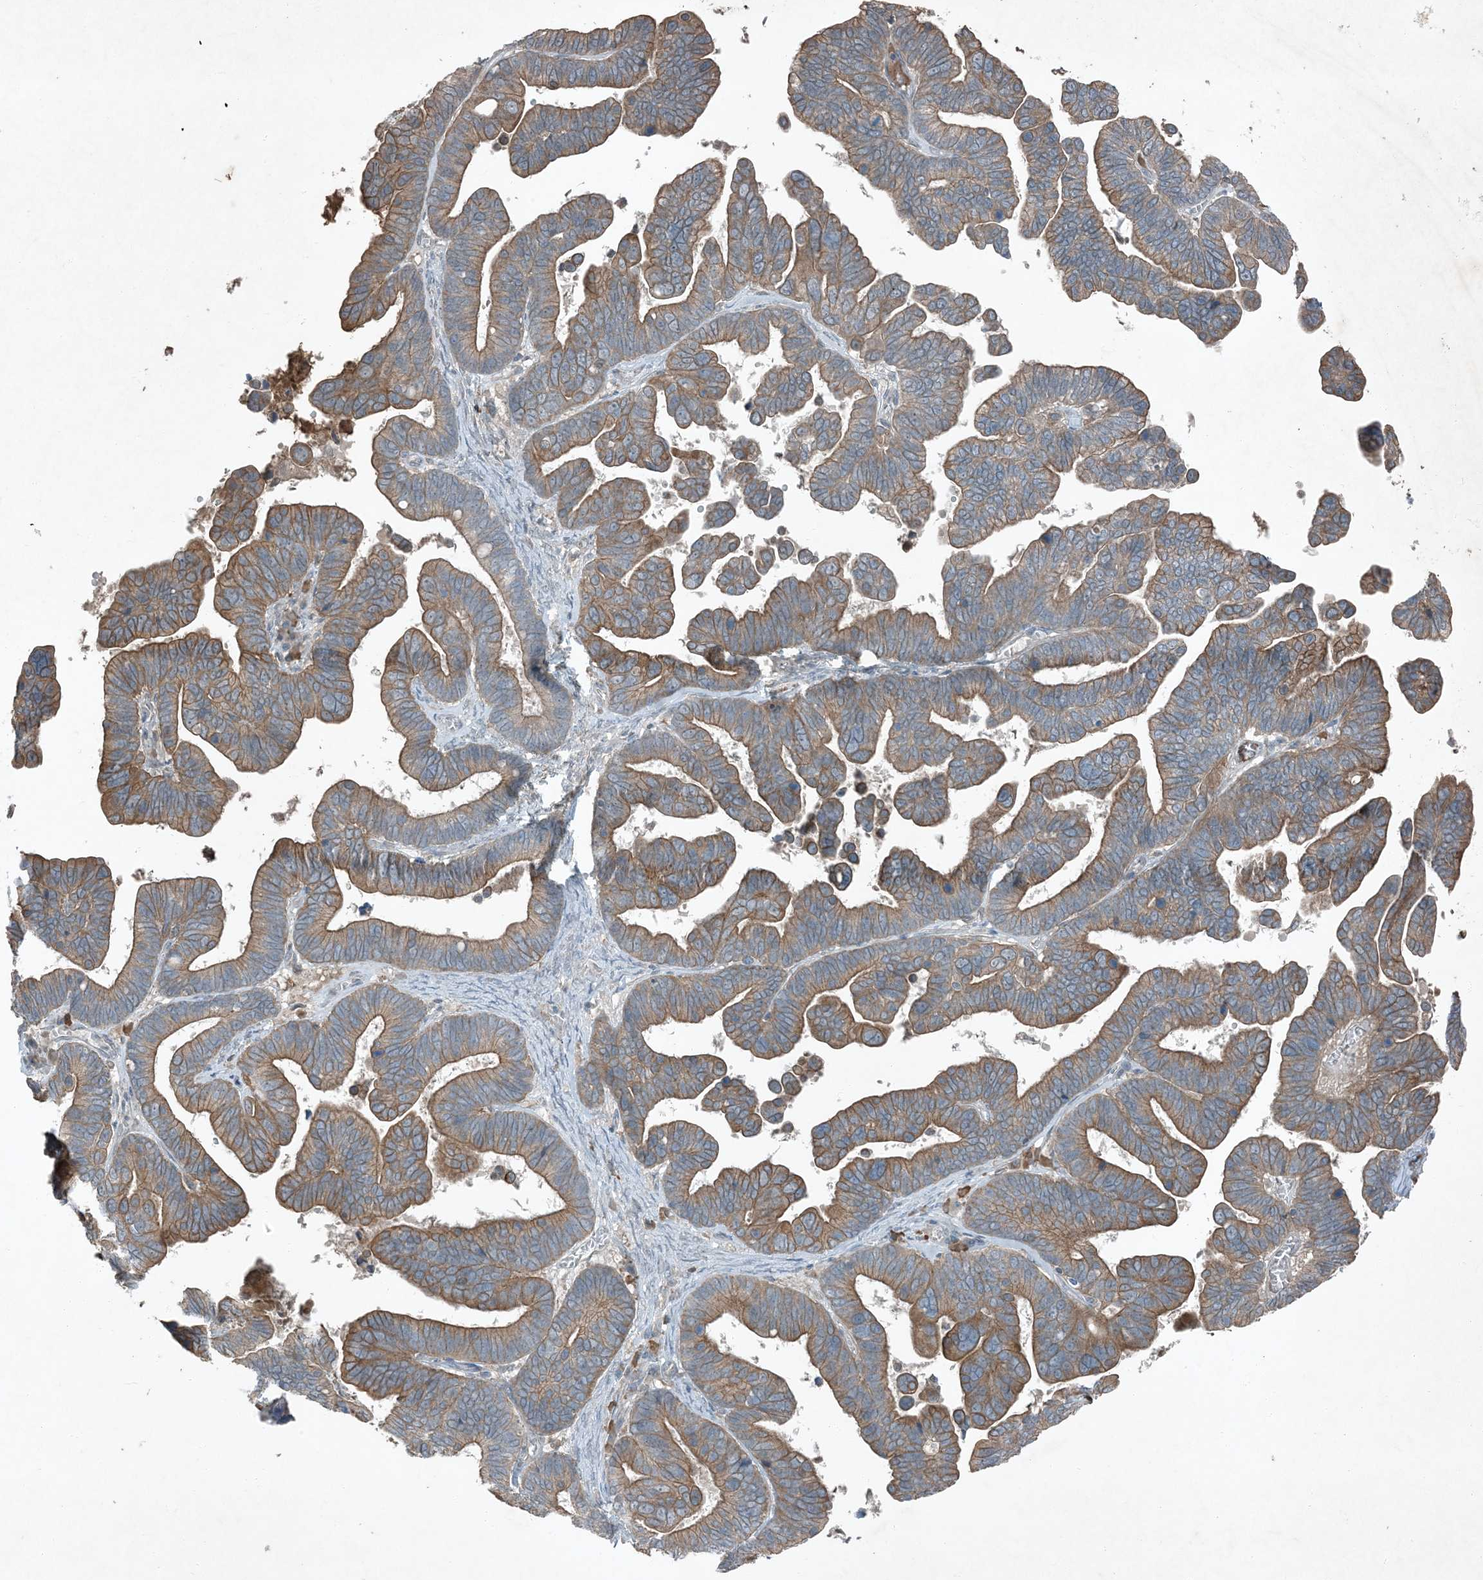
{"staining": {"intensity": "moderate", "quantity": ">75%", "location": "cytoplasmic/membranous"}, "tissue": "ovarian cancer", "cell_type": "Tumor cells", "image_type": "cancer", "snomed": [{"axis": "morphology", "description": "Cystadenocarcinoma, serous, NOS"}, {"axis": "topography", "description": "Ovary"}], "caption": "A photomicrograph showing moderate cytoplasmic/membranous positivity in about >75% of tumor cells in serous cystadenocarcinoma (ovarian), as visualized by brown immunohistochemical staining.", "gene": "MDN1", "patient": {"sex": "female", "age": 56}}